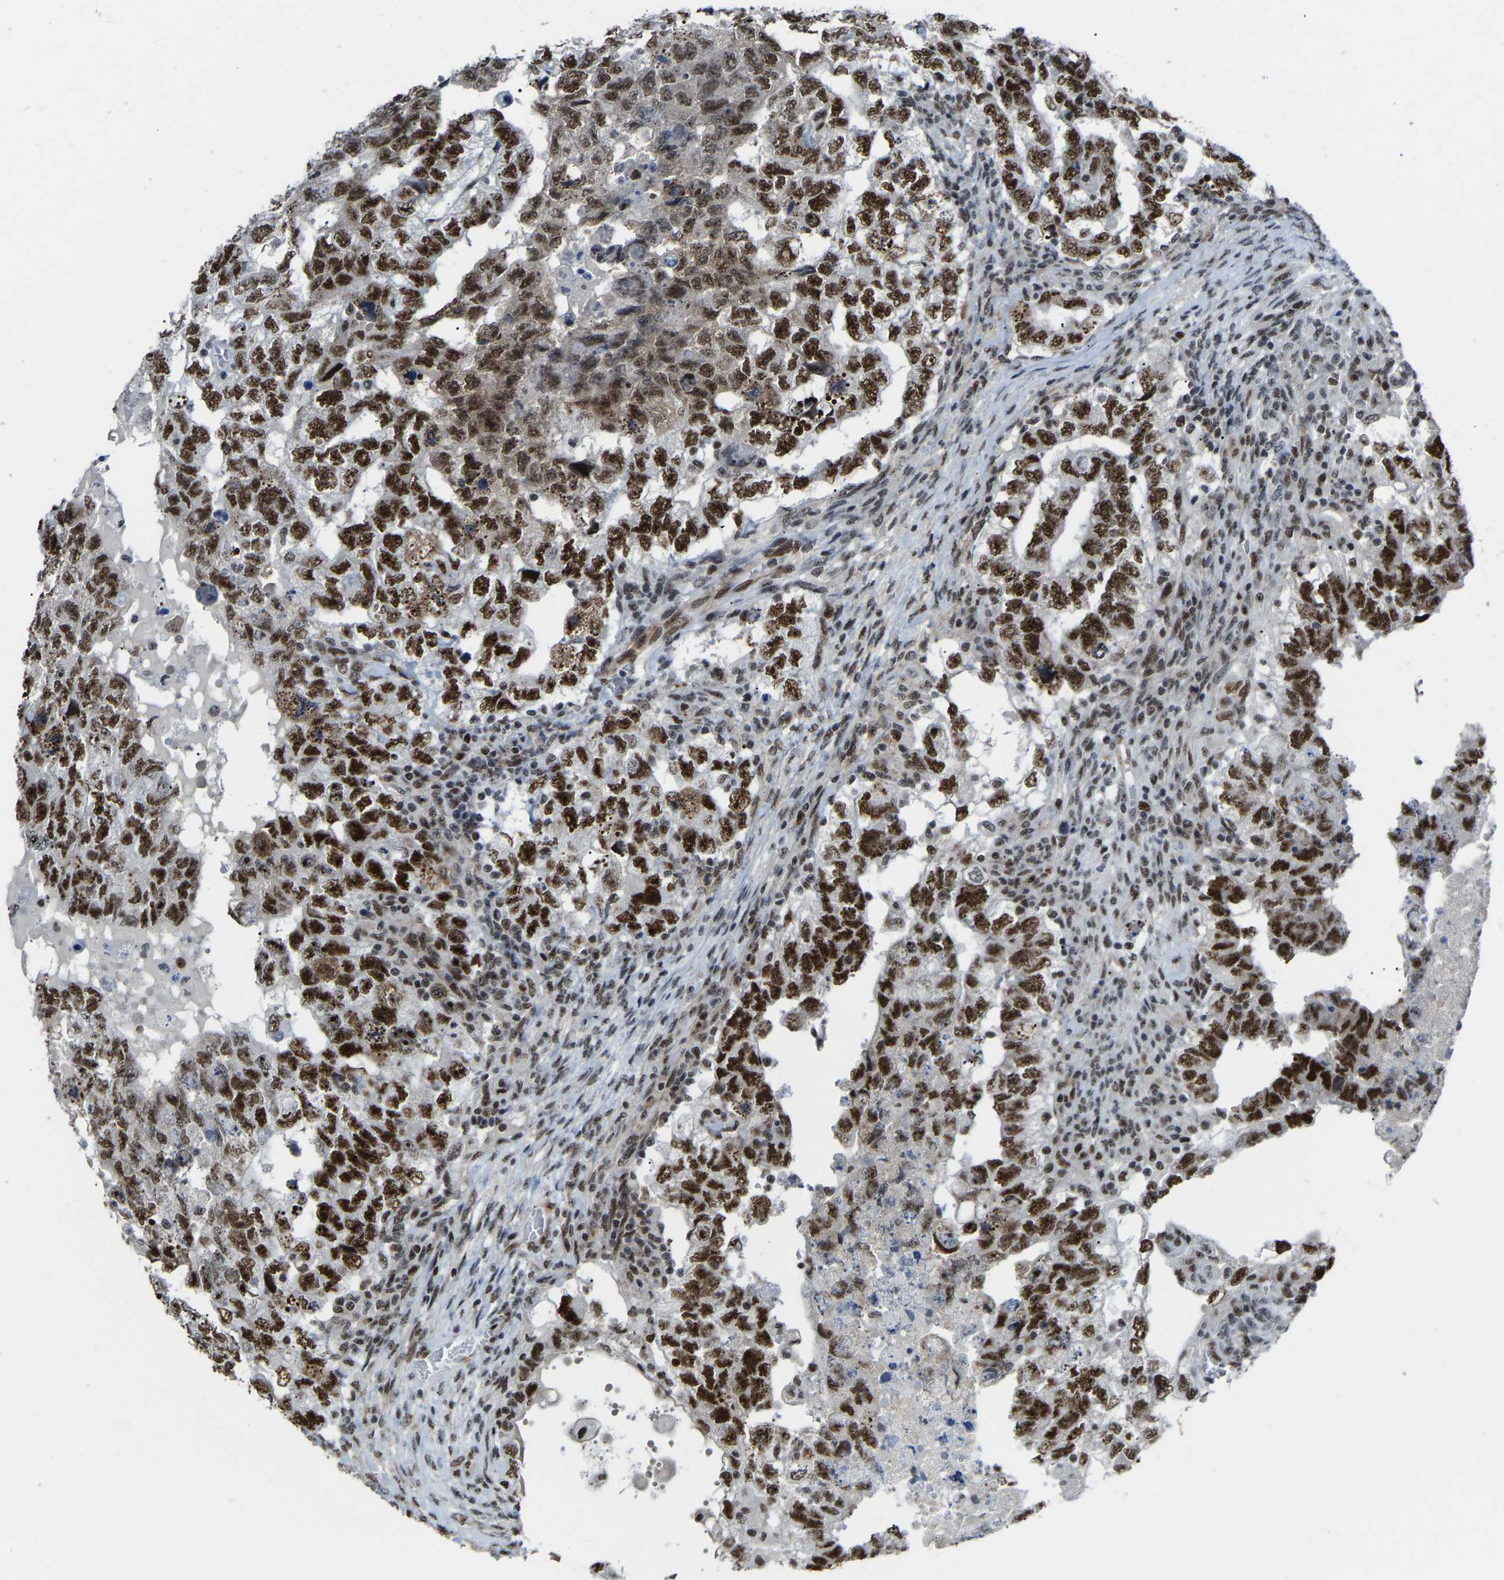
{"staining": {"intensity": "strong", "quantity": ">75%", "location": "nuclear"}, "tissue": "testis cancer", "cell_type": "Tumor cells", "image_type": "cancer", "snomed": [{"axis": "morphology", "description": "Carcinoma, Embryonal, NOS"}, {"axis": "topography", "description": "Testis"}], "caption": "Testis embryonal carcinoma stained with immunohistochemistry (IHC) exhibits strong nuclear expression in approximately >75% of tumor cells.", "gene": "DDX5", "patient": {"sex": "male", "age": 36}}